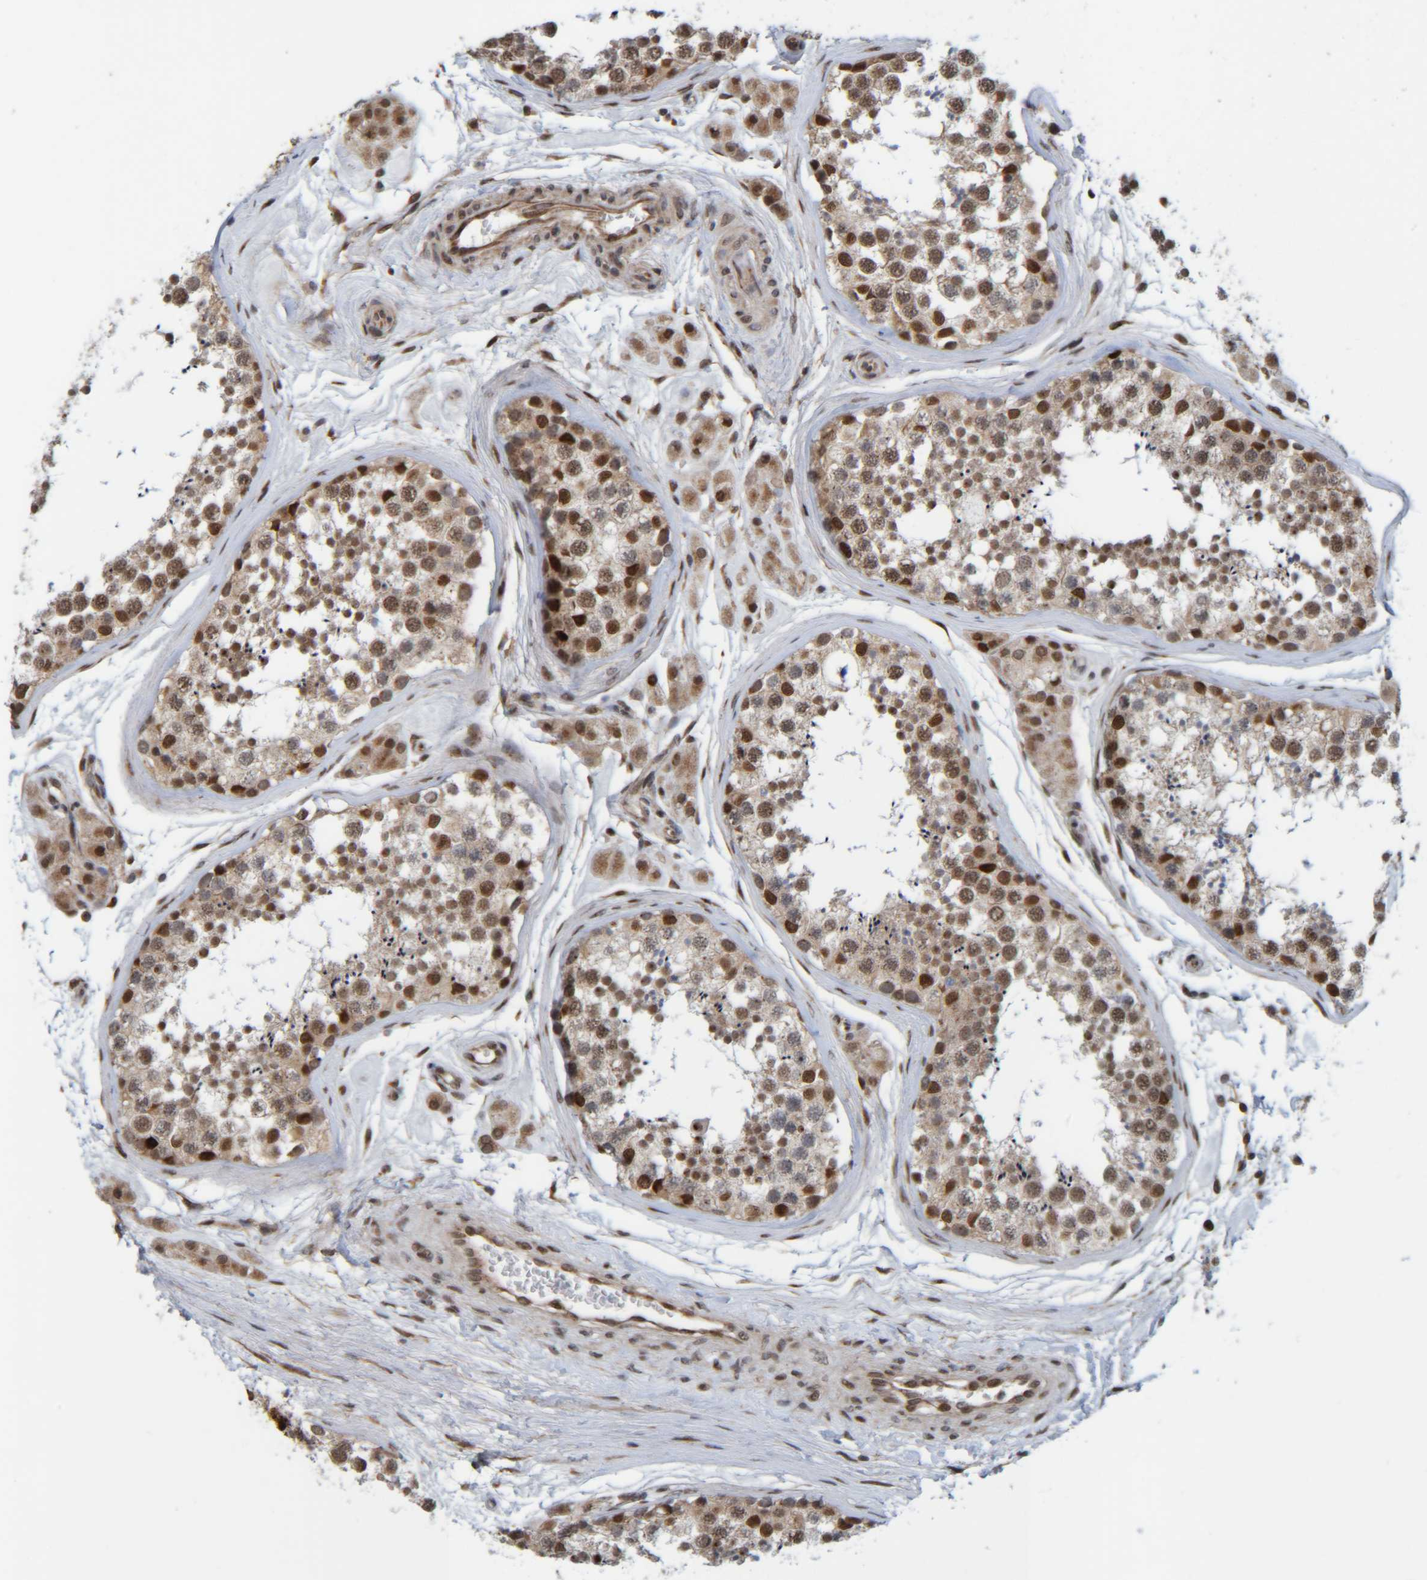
{"staining": {"intensity": "strong", "quantity": ">75%", "location": "nuclear"}, "tissue": "testis", "cell_type": "Cells in seminiferous ducts", "image_type": "normal", "snomed": [{"axis": "morphology", "description": "Normal tissue, NOS"}, {"axis": "topography", "description": "Testis"}], "caption": "Immunohistochemical staining of unremarkable testis exhibits >75% levels of strong nuclear protein staining in about >75% of cells in seminiferous ducts.", "gene": "CCDC57", "patient": {"sex": "male", "age": 56}}